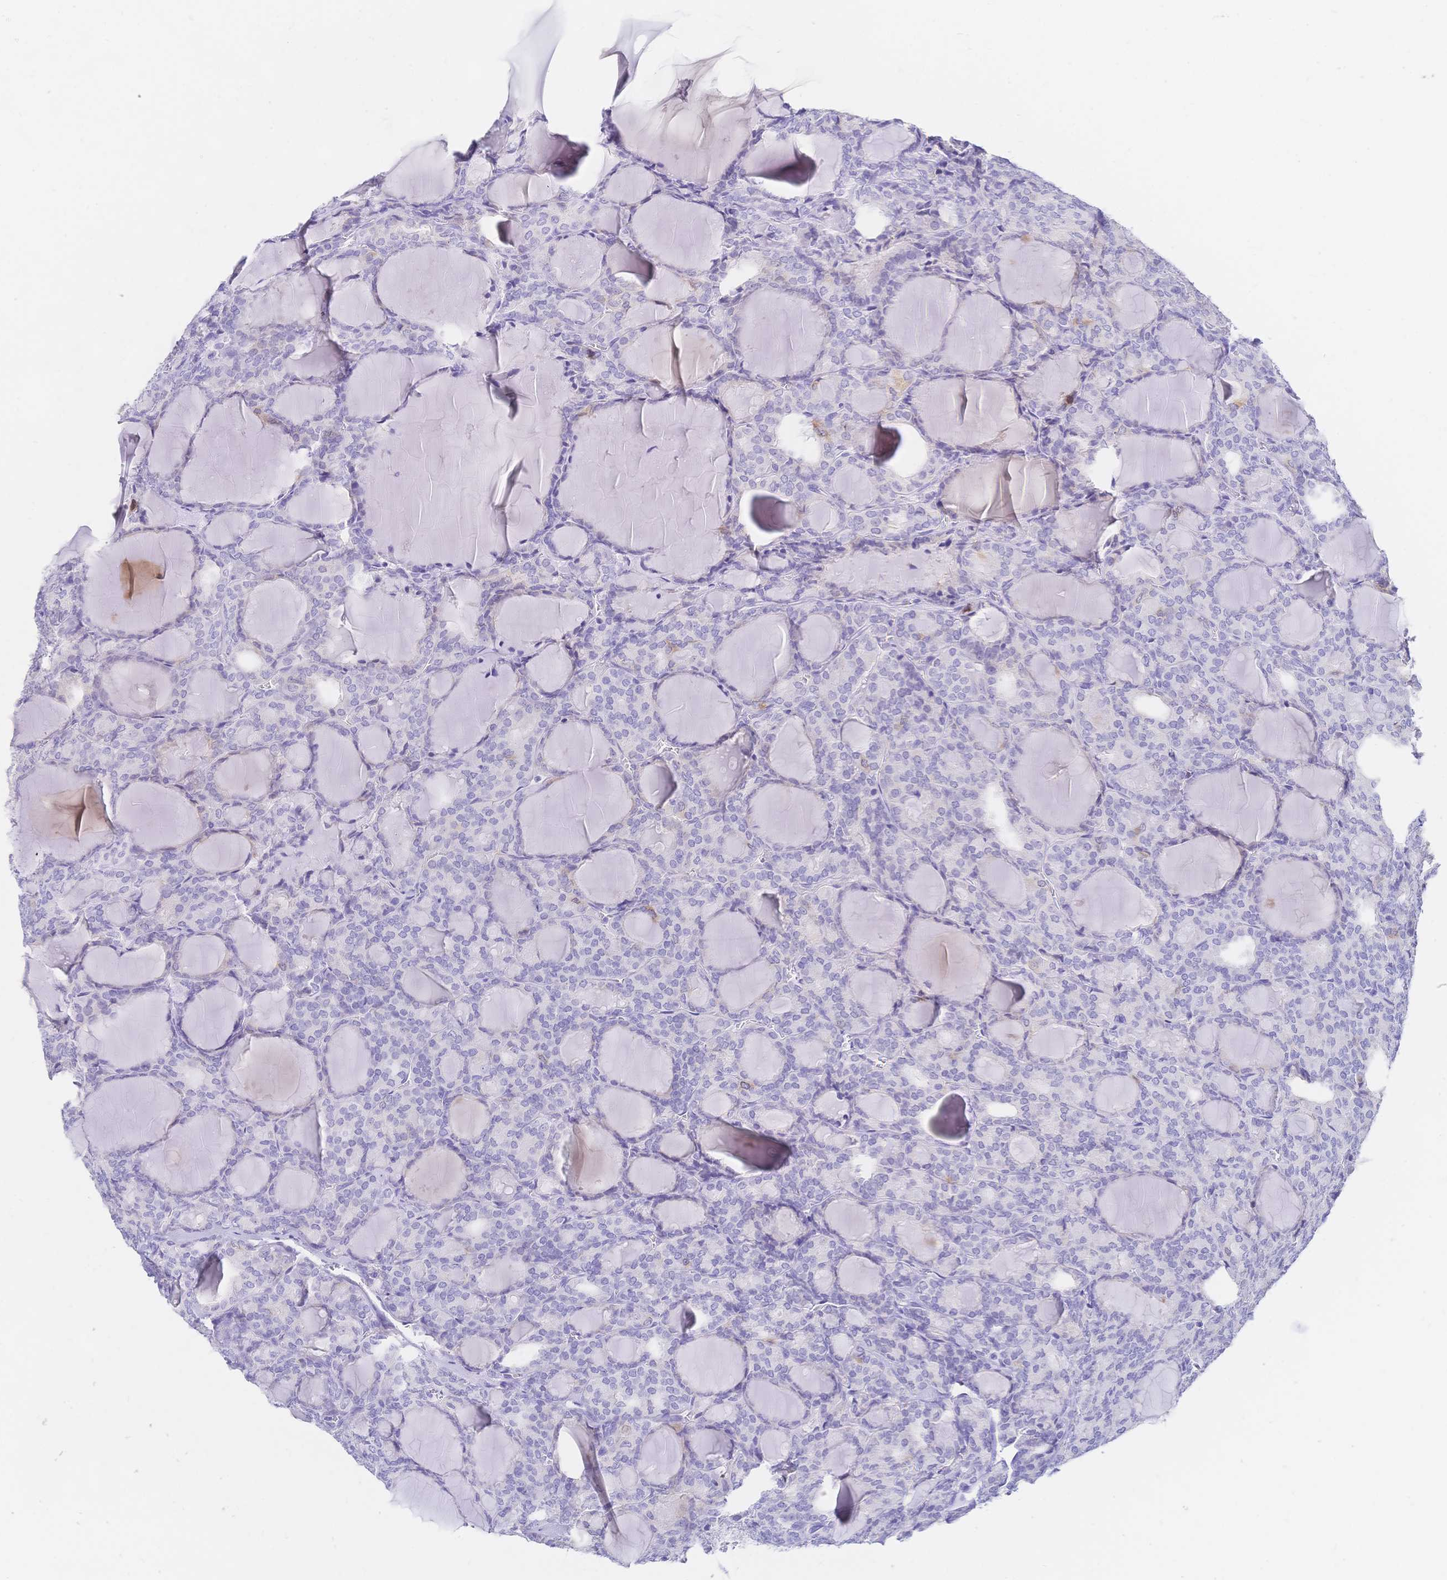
{"staining": {"intensity": "negative", "quantity": "none", "location": "none"}, "tissue": "thyroid cancer", "cell_type": "Tumor cells", "image_type": "cancer", "snomed": [{"axis": "morphology", "description": "Follicular adenoma carcinoma, NOS"}, {"axis": "topography", "description": "Thyroid gland"}], "caption": "The micrograph shows no staining of tumor cells in thyroid cancer (follicular adenoma carcinoma).", "gene": "RRM1", "patient": {"sex": "male", "age": 74}}